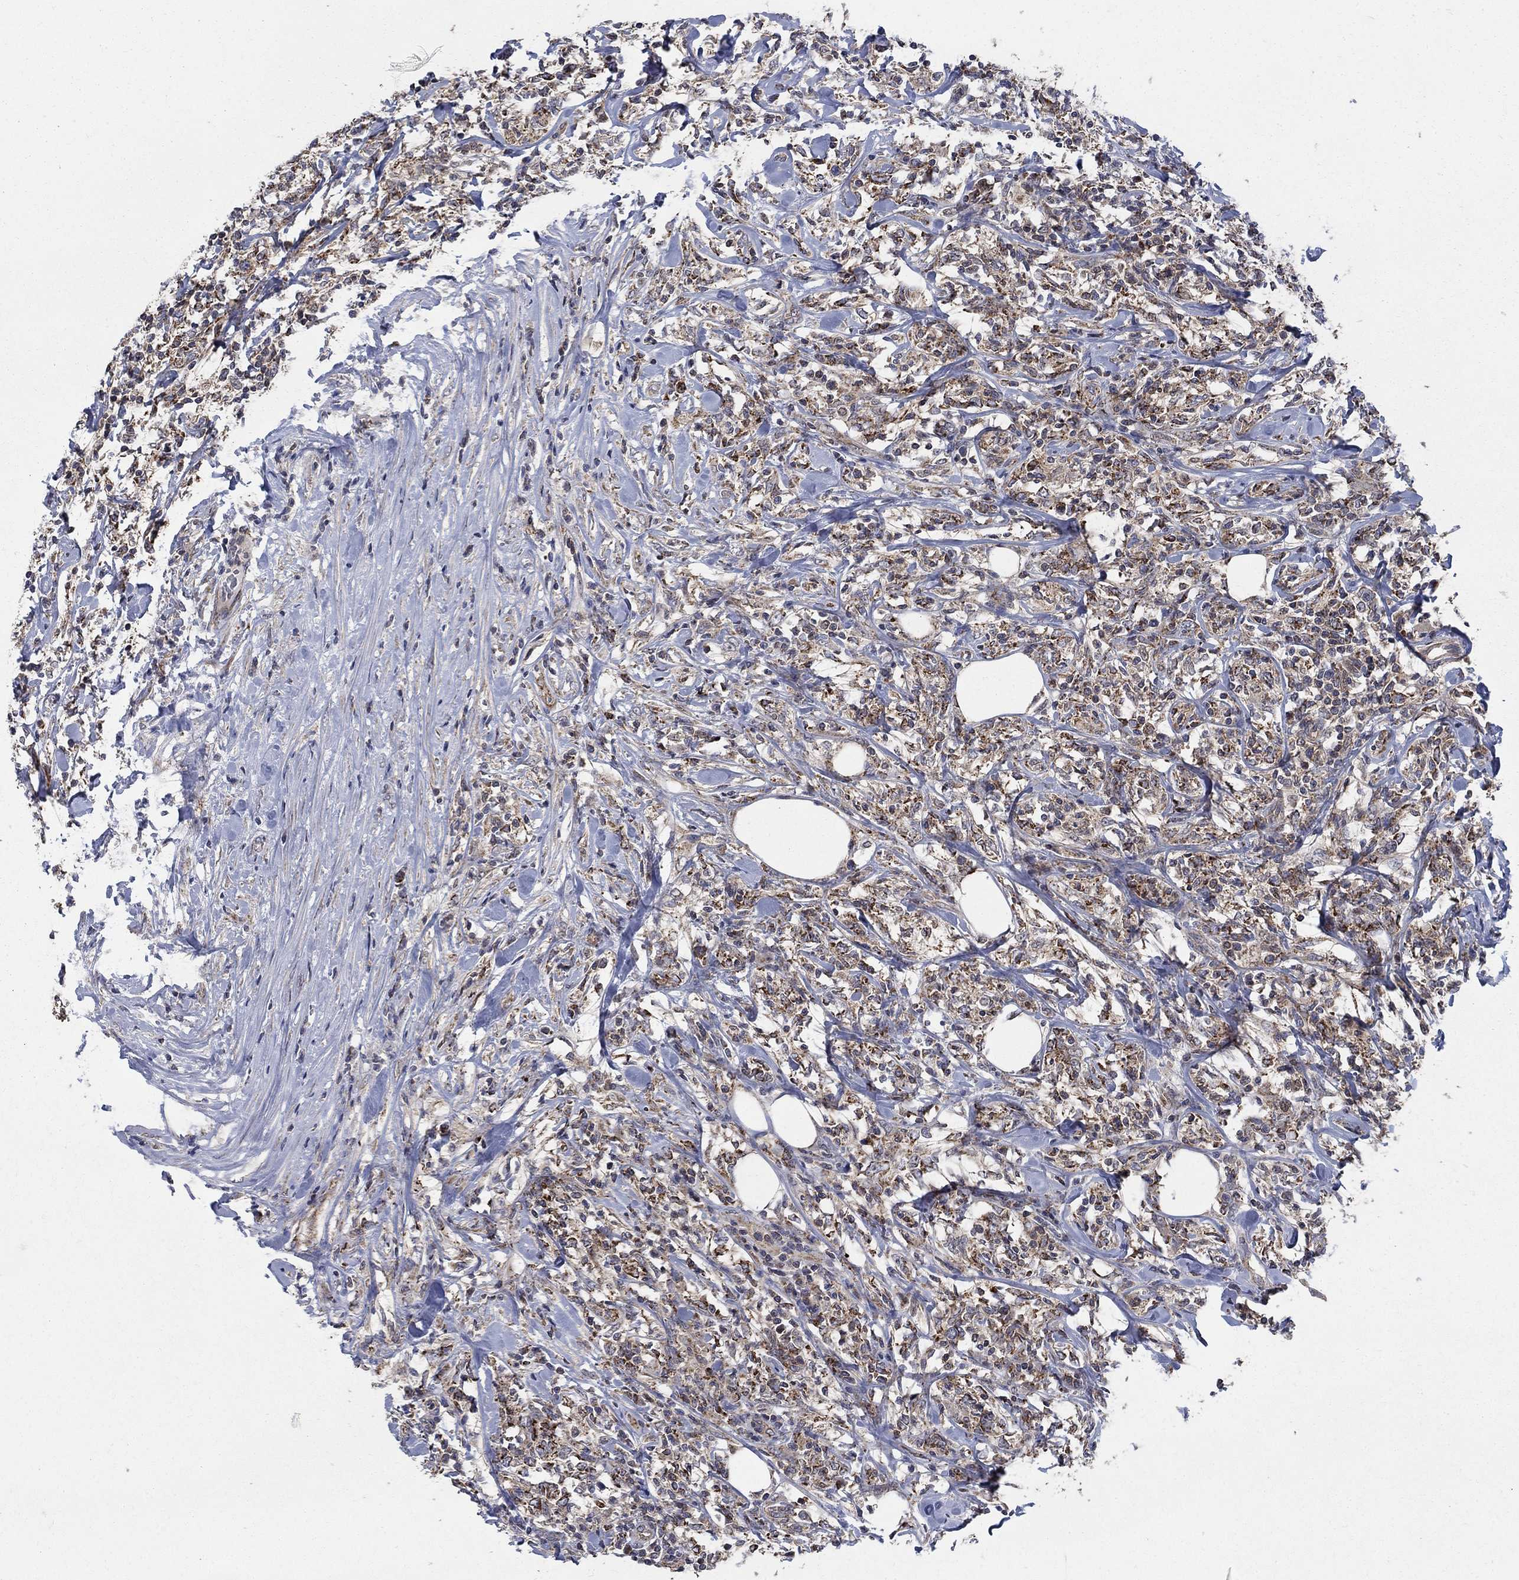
{"staining": {"intensity": "moderate", "quantity": "<25%", "location": "cytoplasmic/membranous"}, "tissue": "lymphoma", "cell_type": "Tumor cells", "image_type": "cancer", "snomed": [{"axis": "morphology", "description": "Malignant lymphoma, non-Hodgkin's type, High grade"}, {"axis": "topography", "description": "Lymph node"}], "caption": "The histopathology image reveals a brown stain indicating the presence of a protein in the cytoplasmic/membranous of tumor cells in malignant lymphoma, non-Hodgkin's type (high-grade). Using DAB (brown) and hematoxylin (blue) stains, captured at high magnification using brightfield microscopy.", "gene": "NME7", "patient": {"sex": "female", "age": 84}}